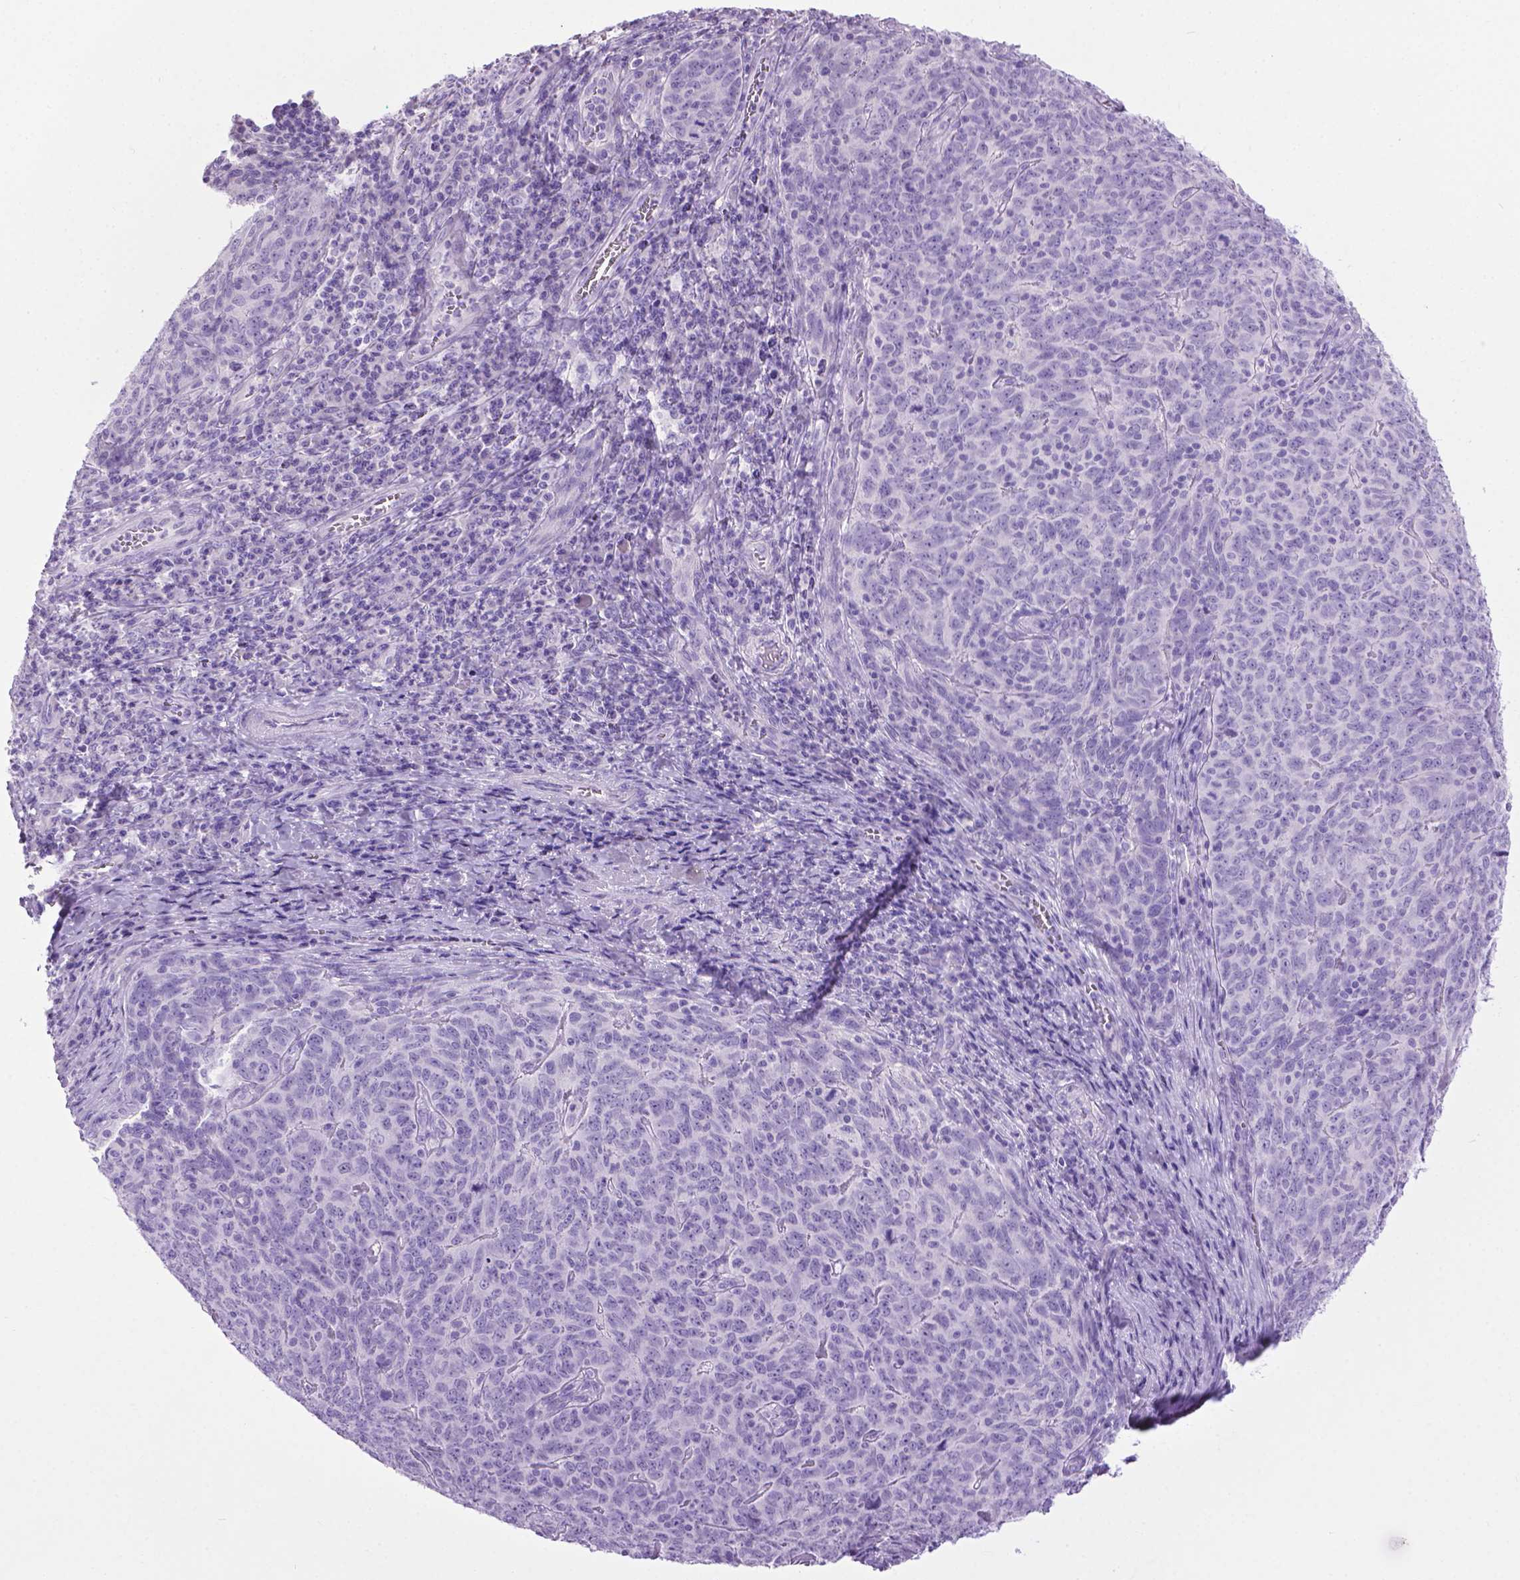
{"staining": {"intensity": "negative", "quantity": "none", "location": "none"}, "tissue": "skin cancer", "cell_type": "Tumor cells", "image_type": "cancer", "snomed": [{"axis": "morphology", "description": "Squamous cell carcinoma, NOS"}, {"axis": "topography", "description": "Skin"}, {"axis": "topography", "description": "Anal"}], "caption": "High magnification brightfield microscopy of skin cancer stained with DAB (brown) and counterstained with hematoxylin (blue): tumor cells show no significant positivity. (Immunohistochemistry, brightfield microscopy, high magnification).", "gene": "LELP1", "patient": {"sex": "female", "age": 51}}